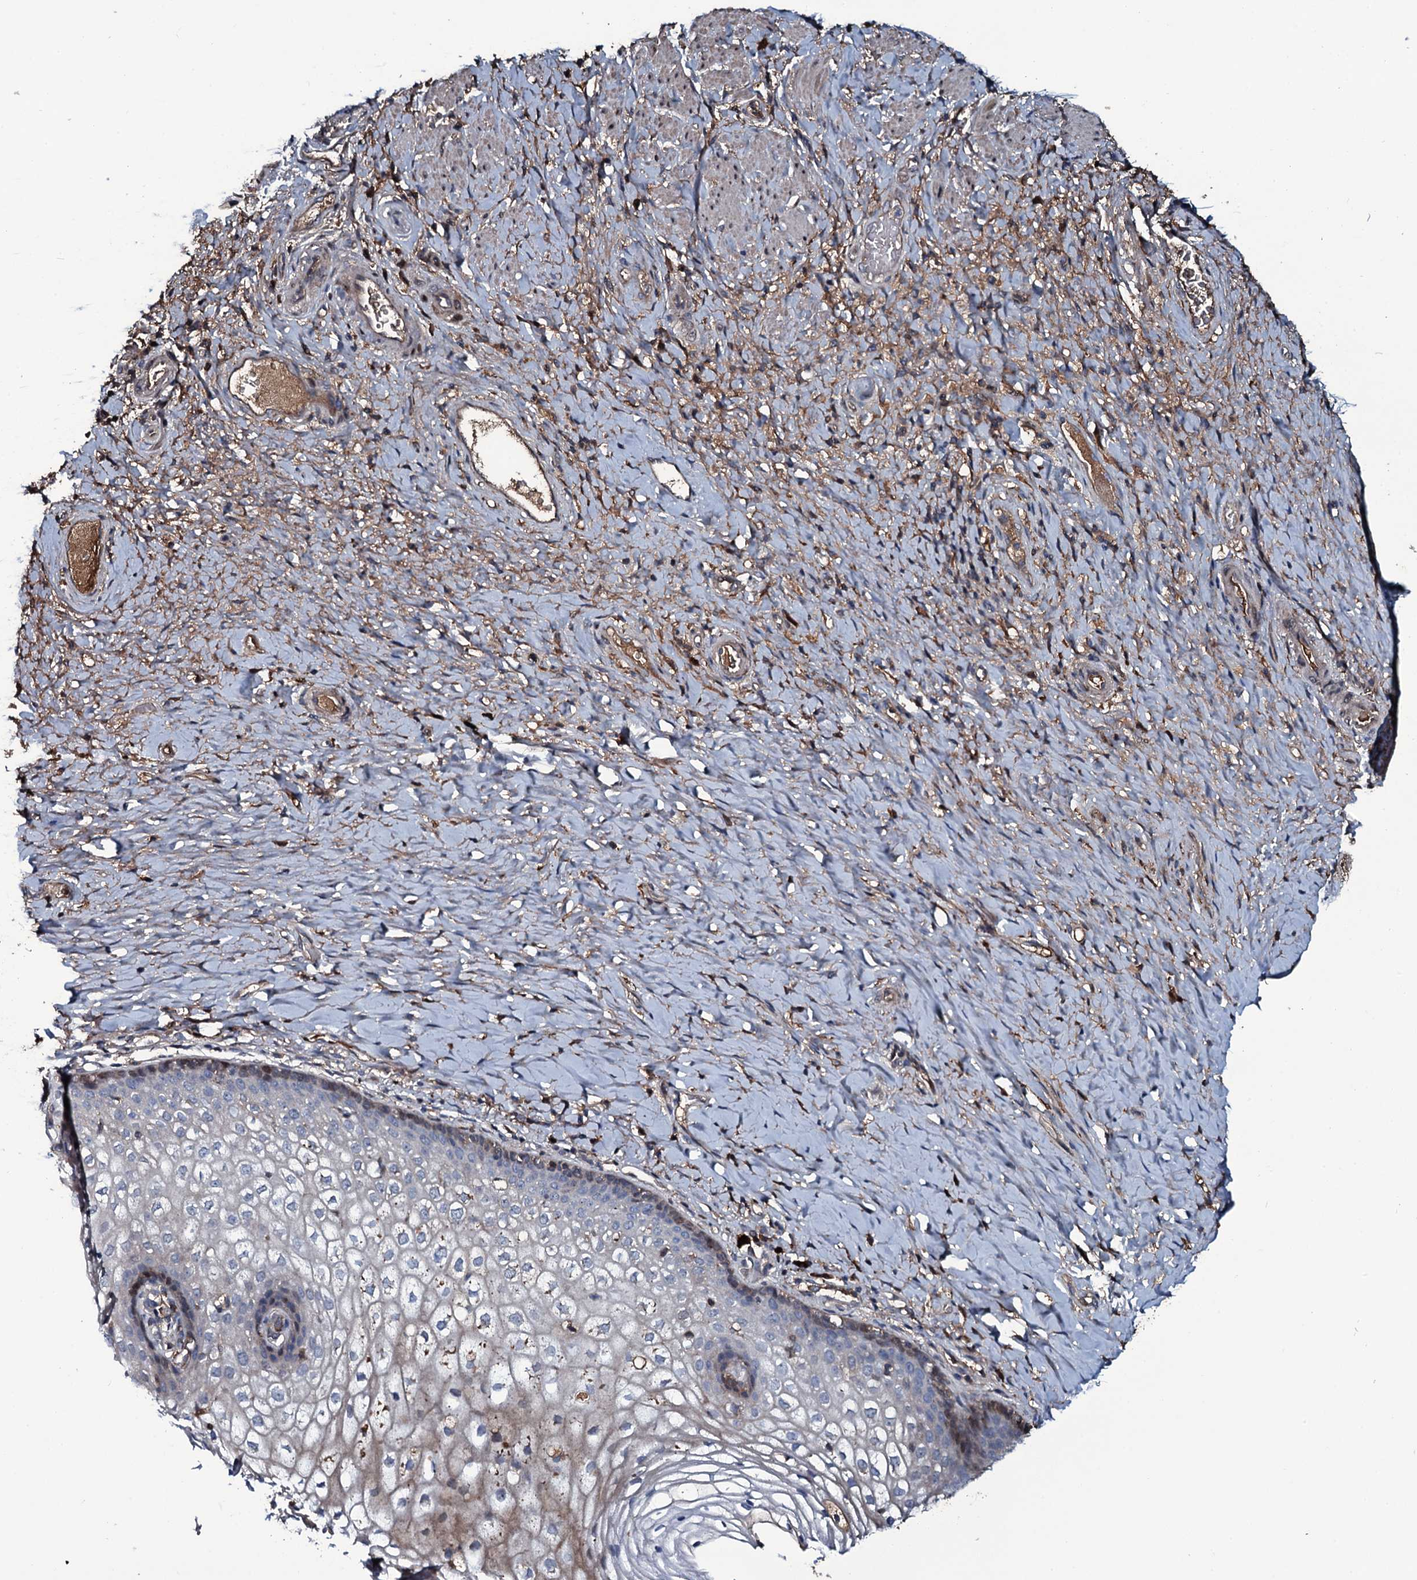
{"staining": {"intensity": "weak", "quantity": "<25%", "location": "cytoplasmic/membranous"}, "tissue": "vagina", "cell_type": "Squamous epithelial cells", "image_type": "normal", "snomed": [{"axis": "morphology", "description": "Normal tissue, NOS"}, {"axis": "topography", "description": "Vagina"}], "caption": "Immunohistochemistry histopathology image of benign vagina: vagina stained with DAB (3,3'-diaminobenzidine) demonstrates no significant protein expression in squamous epithelial cells.", "gene": "LYG2", "patient": {"sex": "female", "age": 60}}